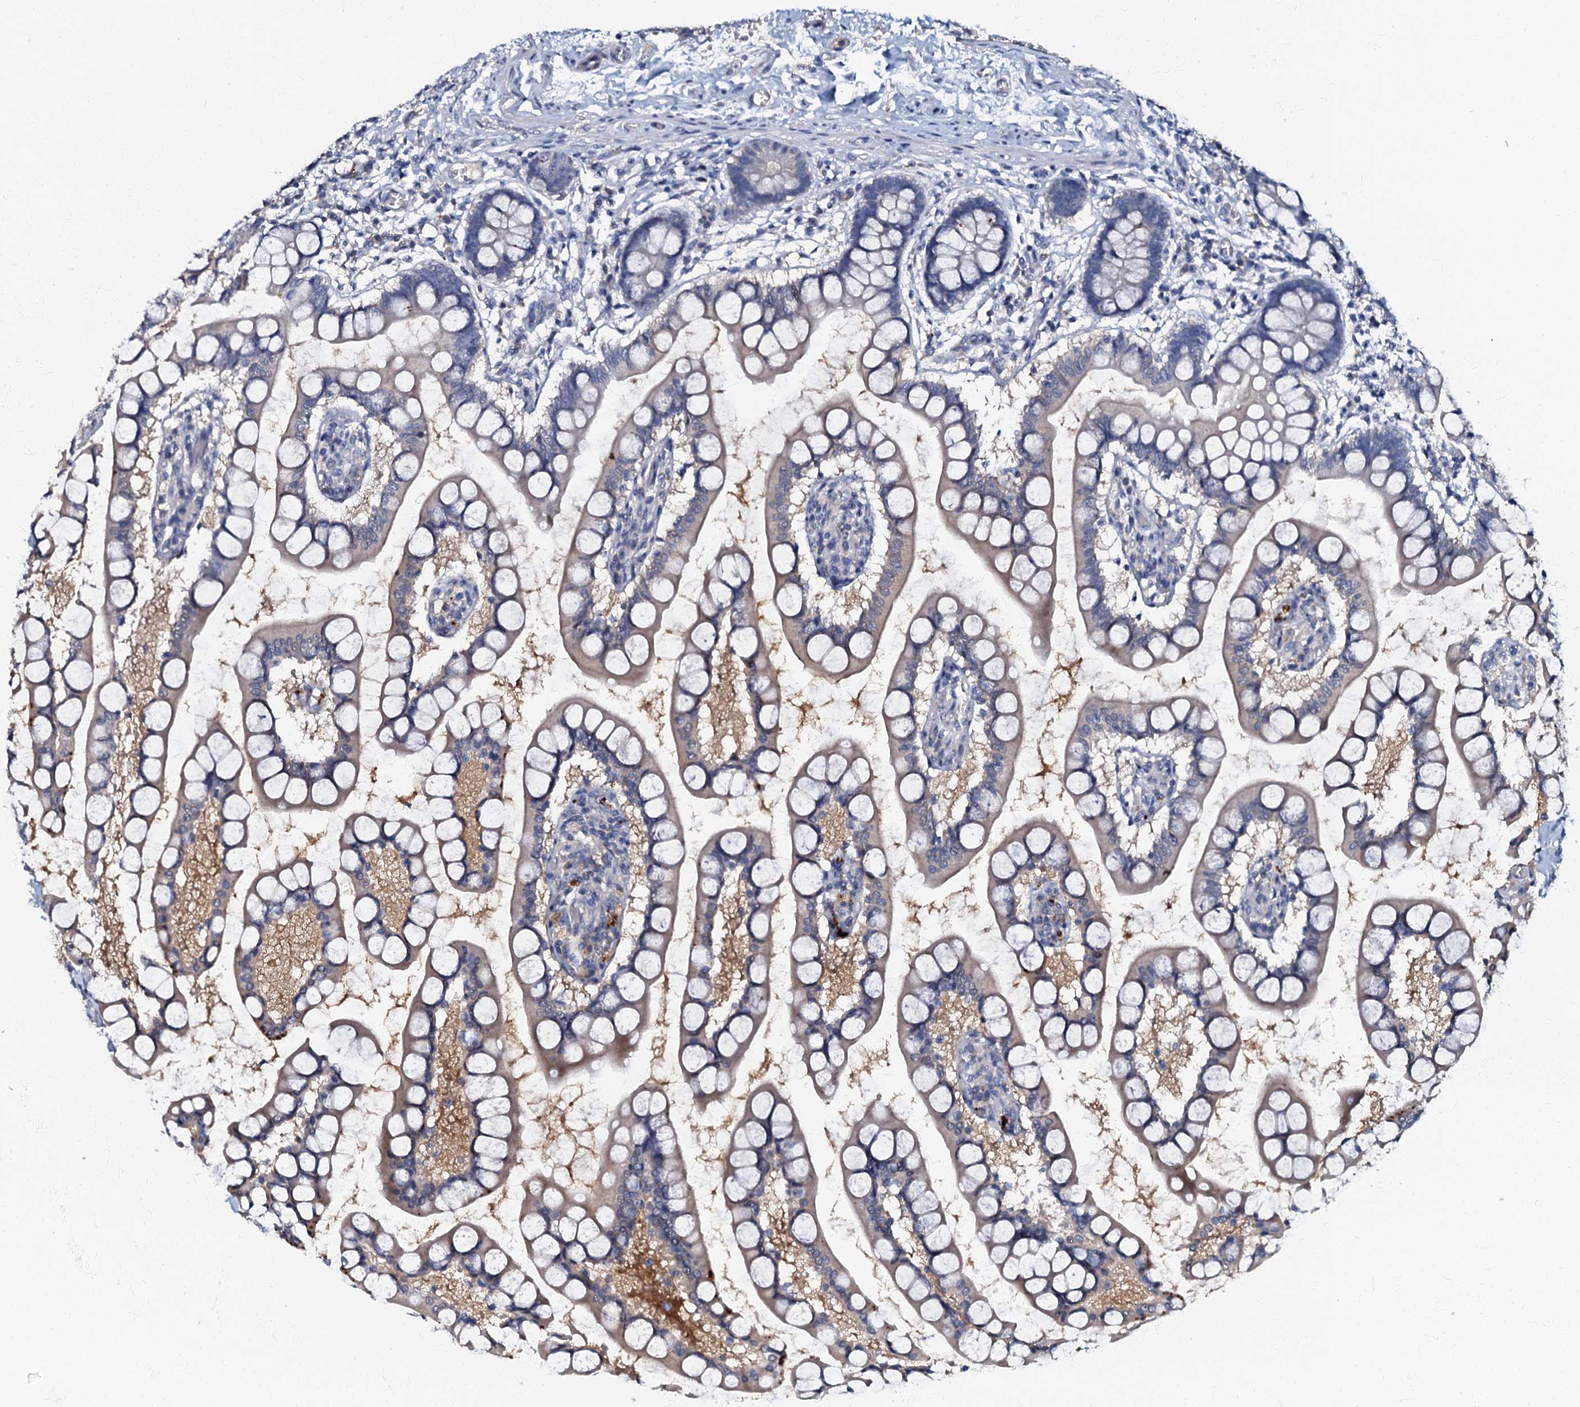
{"staining": {"intensity": "moderate", "quantity": "<25%", "location": "cytoplasmic/membranous"}, "tissue": "small intestine", "cell_type": "Glandular cells", "image_type": "normal", "snomed": [{"axis": "morphology", "description": "Normal tissue, NOS"}, {"axis": "topography", "description": "Small intestine"}], "caption": "Immunohistochemical staining of benign small intestine shows low levels of moderate cytoplasmic/membranous staining in about <25% of glandular cells. (brown staining indicates protein expression, while blue staining denotes nuclei).", "gene": "OLAH", "patient": {"sex": "male", "age": 52}}